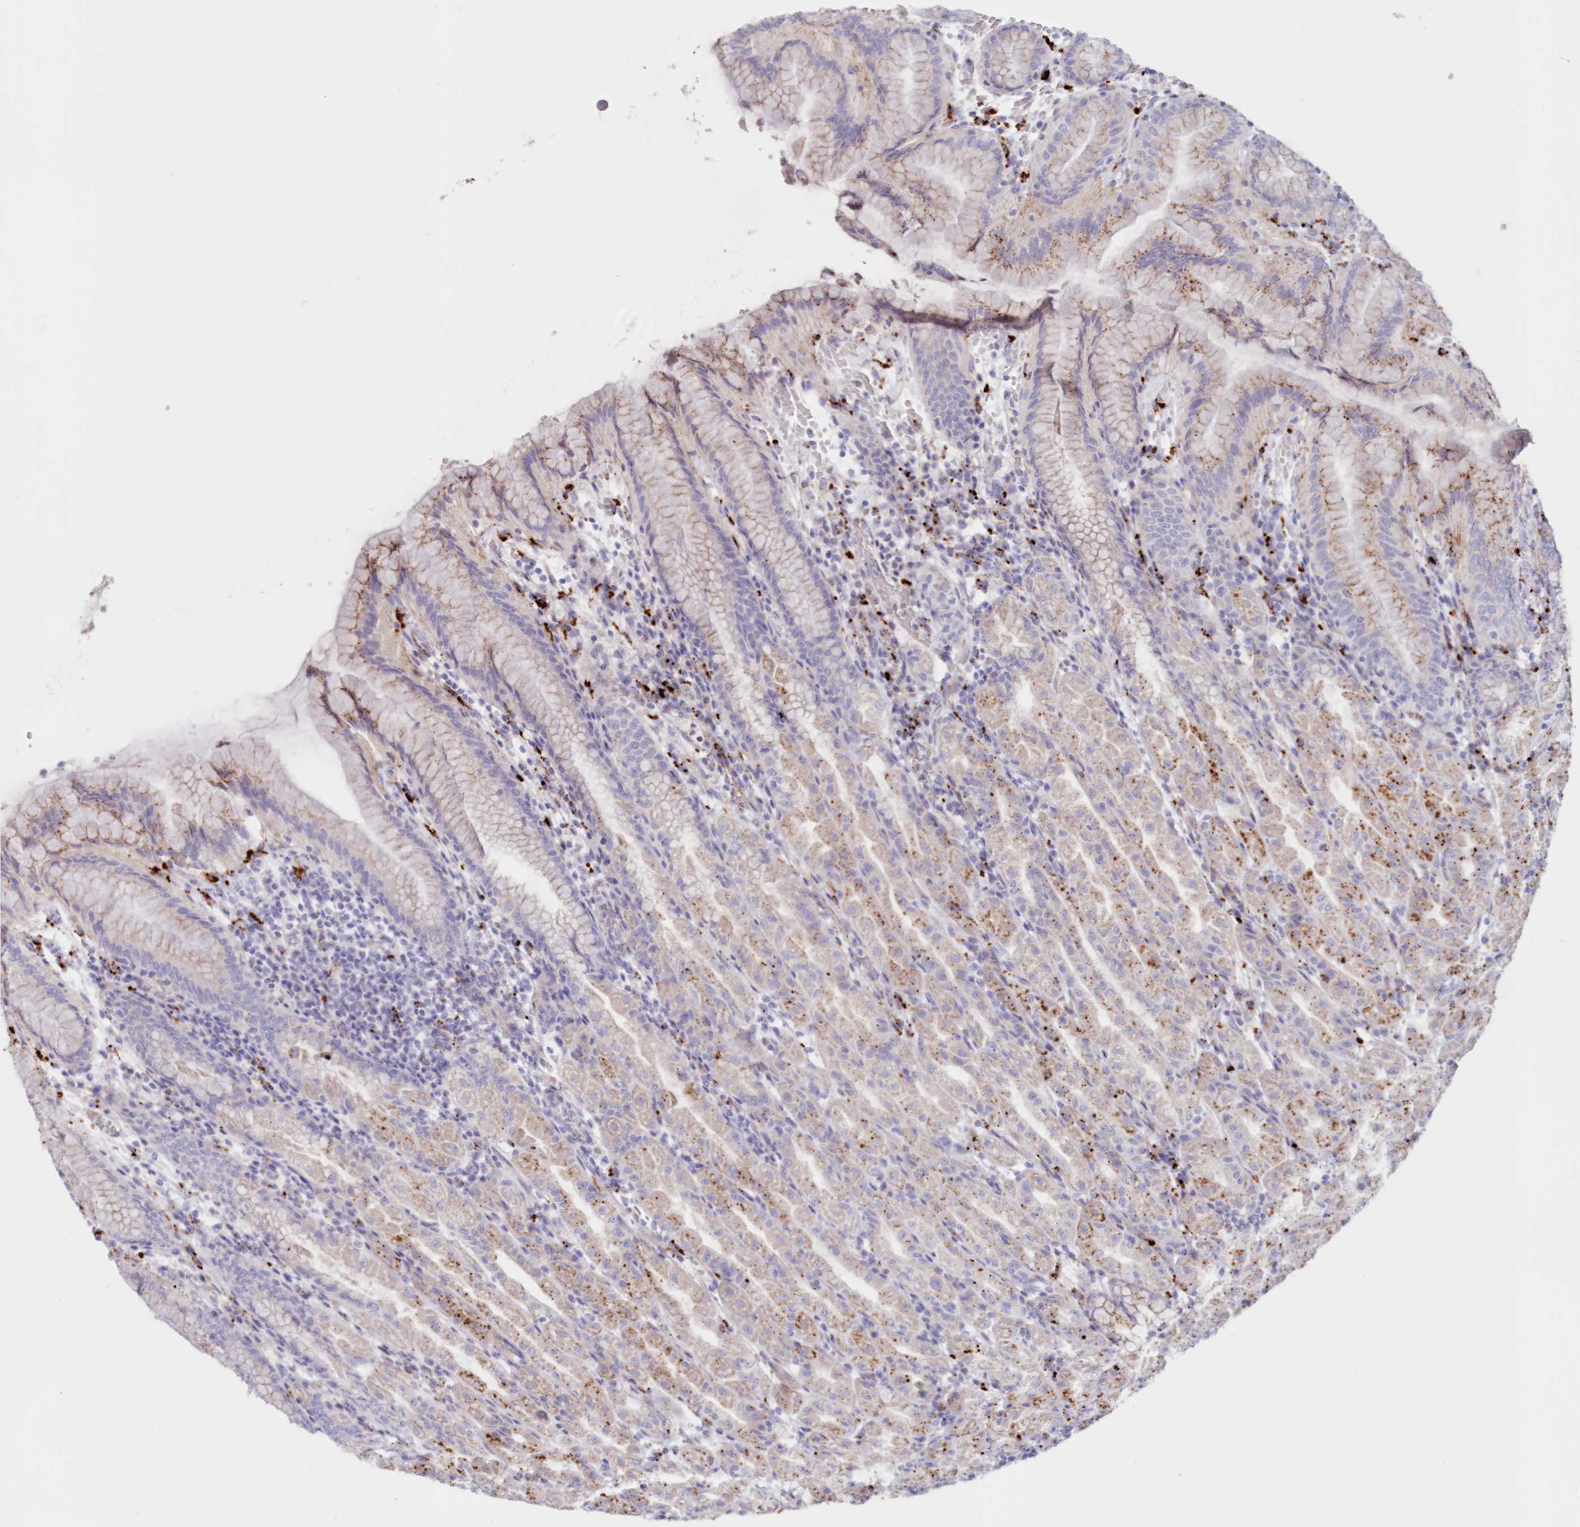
{"staining": {"intensity": "moderate", "quantity": "25%-75%", "location": "cytoplasmic/membranous"}, "tissue": "stomach", "cell_type": "Glandular cells", "image_type": "normal", "snomed": [{"axis": "morphology", "description": "Normal tissue, NOS"}, {"axis": "topography", "description": "Stomach"}], "caption": "This micrograph shows immunohistochemistry (IHC) staining of benign human stomach, with medium moderate cytoplasmic/membranous positivity in approximately 25%-75% of glandular cells.", "gene": "TPP1", "patient": {"sex": "female", "age": 79}}